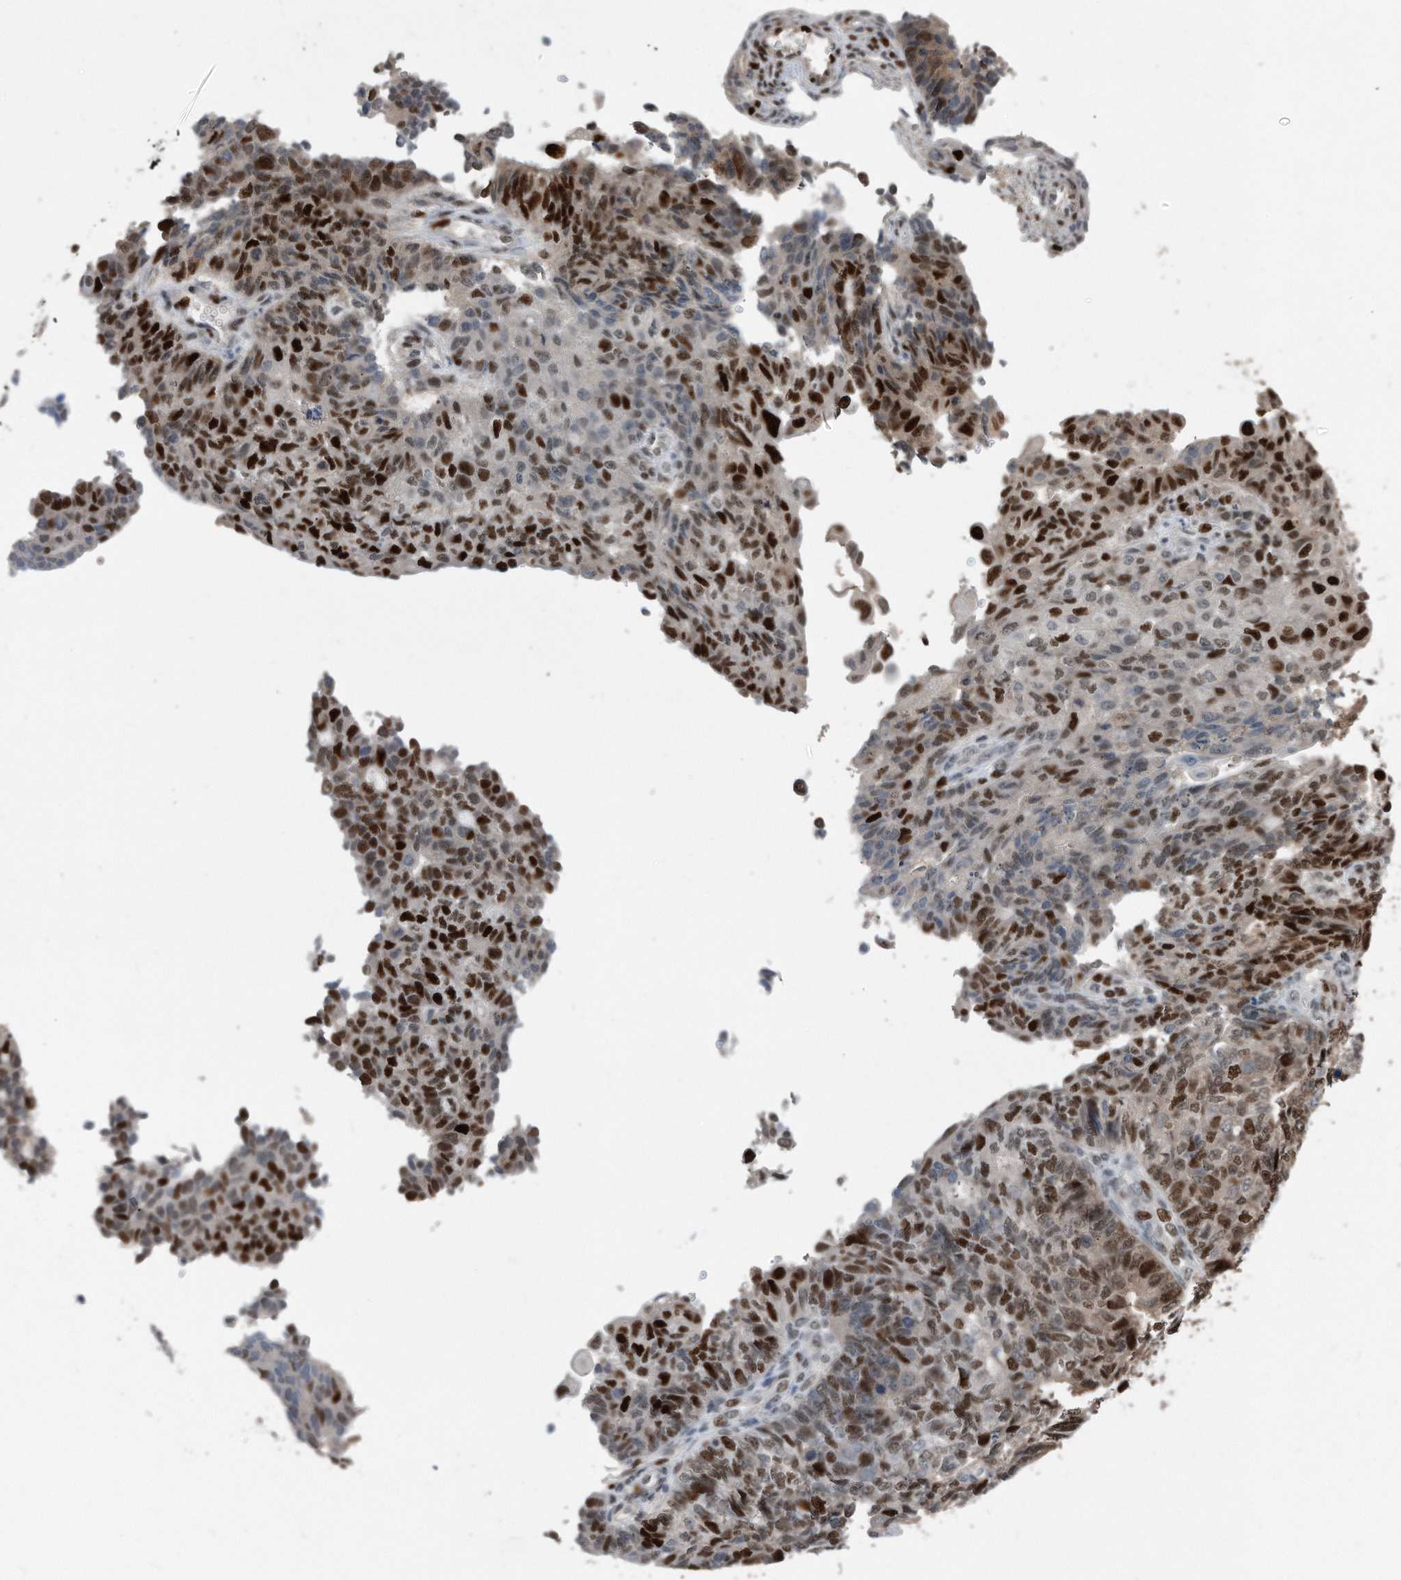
{"staining": {"intensity": "strong", "quantity": ">75%", "location": "nuclear"}, "tissue": "endometrial cancer", "cell_type": "Tumor cells", "image_type": "cancer", "snomed": [{"axis": "morphology", "description": "Adenocarcinoma, NOS"}, {"axis": "topography", "description": "Endometrium"}], "caption": "Immunohistochemical staining of endometrial adenocarcinoma demonstrates high levels of strong nuclear expression in about >75% of tumor cells. The protein is stained brown, and the nuclei are stained in blue (DAB (3,3'-diaminobenzidine) IHC with brightfield microscopy, high magnification).", "gene": "PCNA", "patient": {"sex": "female", "age": 32}}